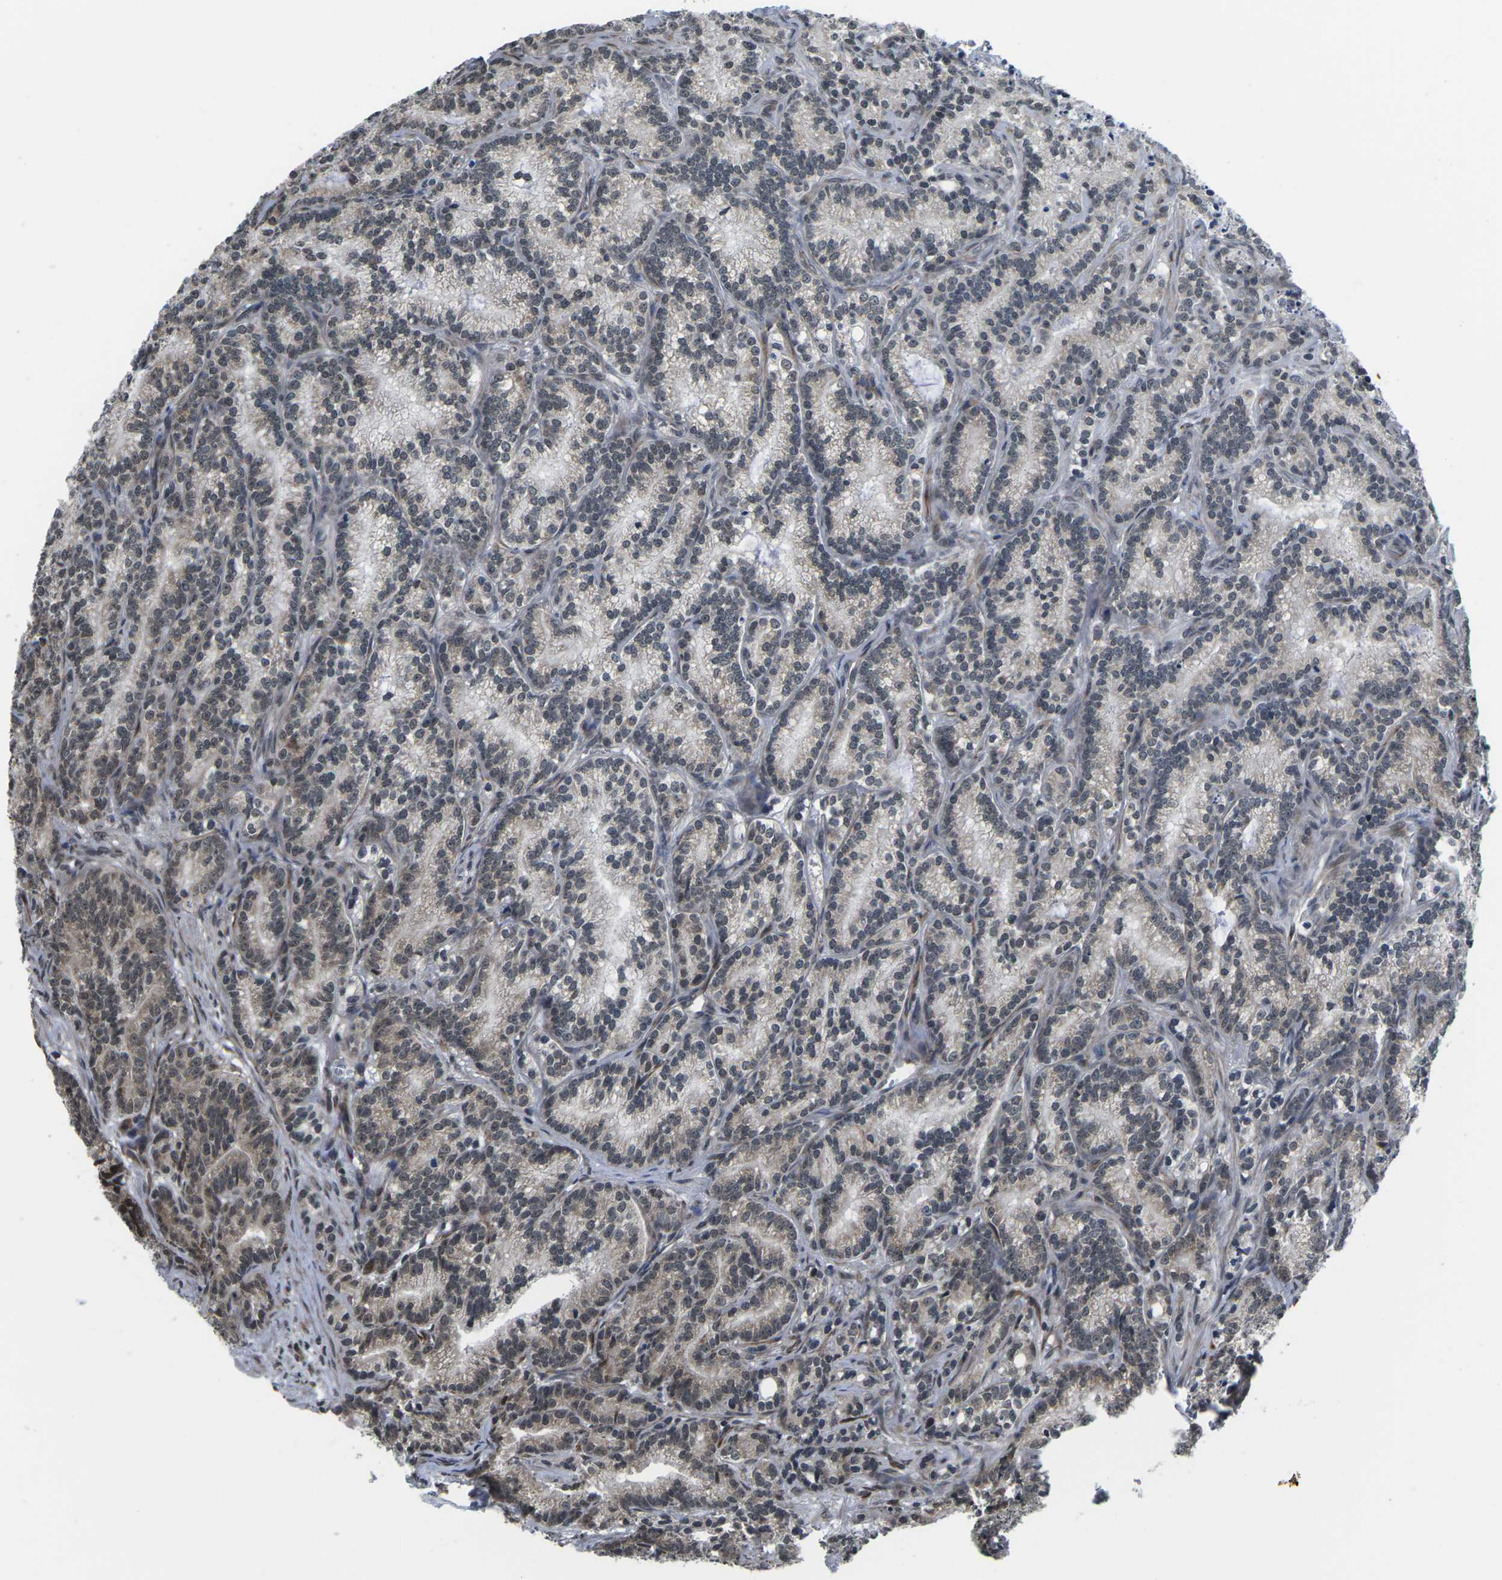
{"staining": {"intensity": "moderate", "quantity": "25%-75%", "location": "cytoplasmic/membranous,nuclear"}, "tissue": "prostate cancer", "cell_type": "Tumor cells", "image_type": "cancer", "snomed": [{"axis": "morphology", "description": "Adenocarcinoma, Low grade"}, {"axis": "topography", "description": "Prostate"}], "caption": "Immunohistochemical staining of prostate cancer (low-grade adenocarcinoma) shows medium levels of moderate cytoplasmic/membranous and nuclear protein expression in approximately 25%-75% of tumor cells.", "gene": "CCNE1", "patient": {"sex": "male", "age": 89}}